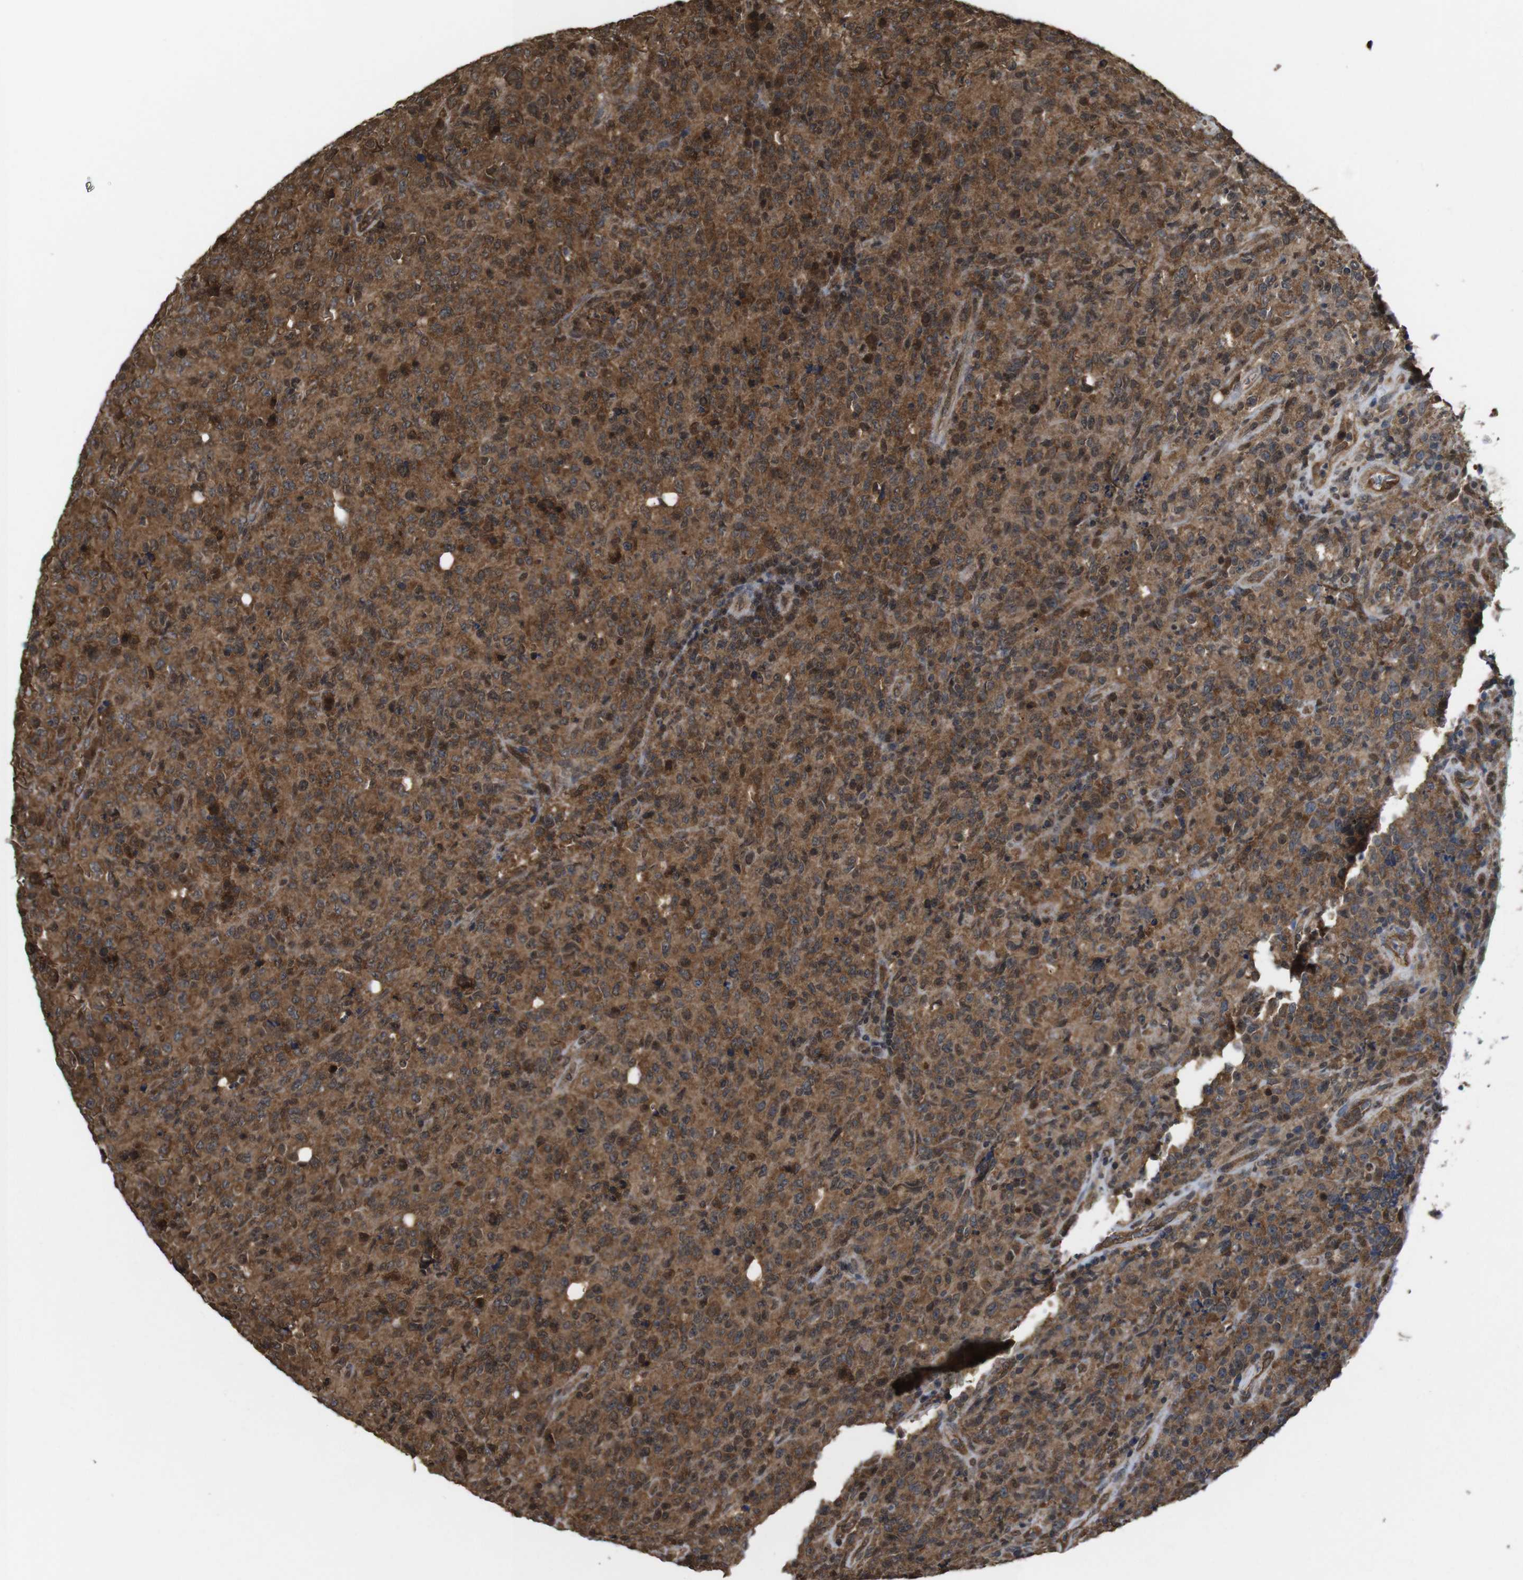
{"staining": {"intensity": "moderate", "quantity": ">75%", "location": "cytoplasmic/membranous"}, "tissue": "lymphoma", "cell_type": "Tumor cells", "image_type": "cancer", "snomed": [{"axis": "morphology", "description": "Malignant lymphoma, non-Hodgkin's type, High grade"}, {"axis": "topography", "description": "Tonsil"}], "caption": "Immunohistochemistry of malignant lymphoma, non-Hodgkin's type (high-grade) demonstrates medium levels of moderate cytoplasmic/membranous staining in approximately >75% of tumor cells. The protein of interest is stained brown, and the nuclei are stained in blue (DAB IHC with brightfield microscopy, high magnification).", "gene": "YWHAG", "patient": {"sex": "female", "age": 36}}